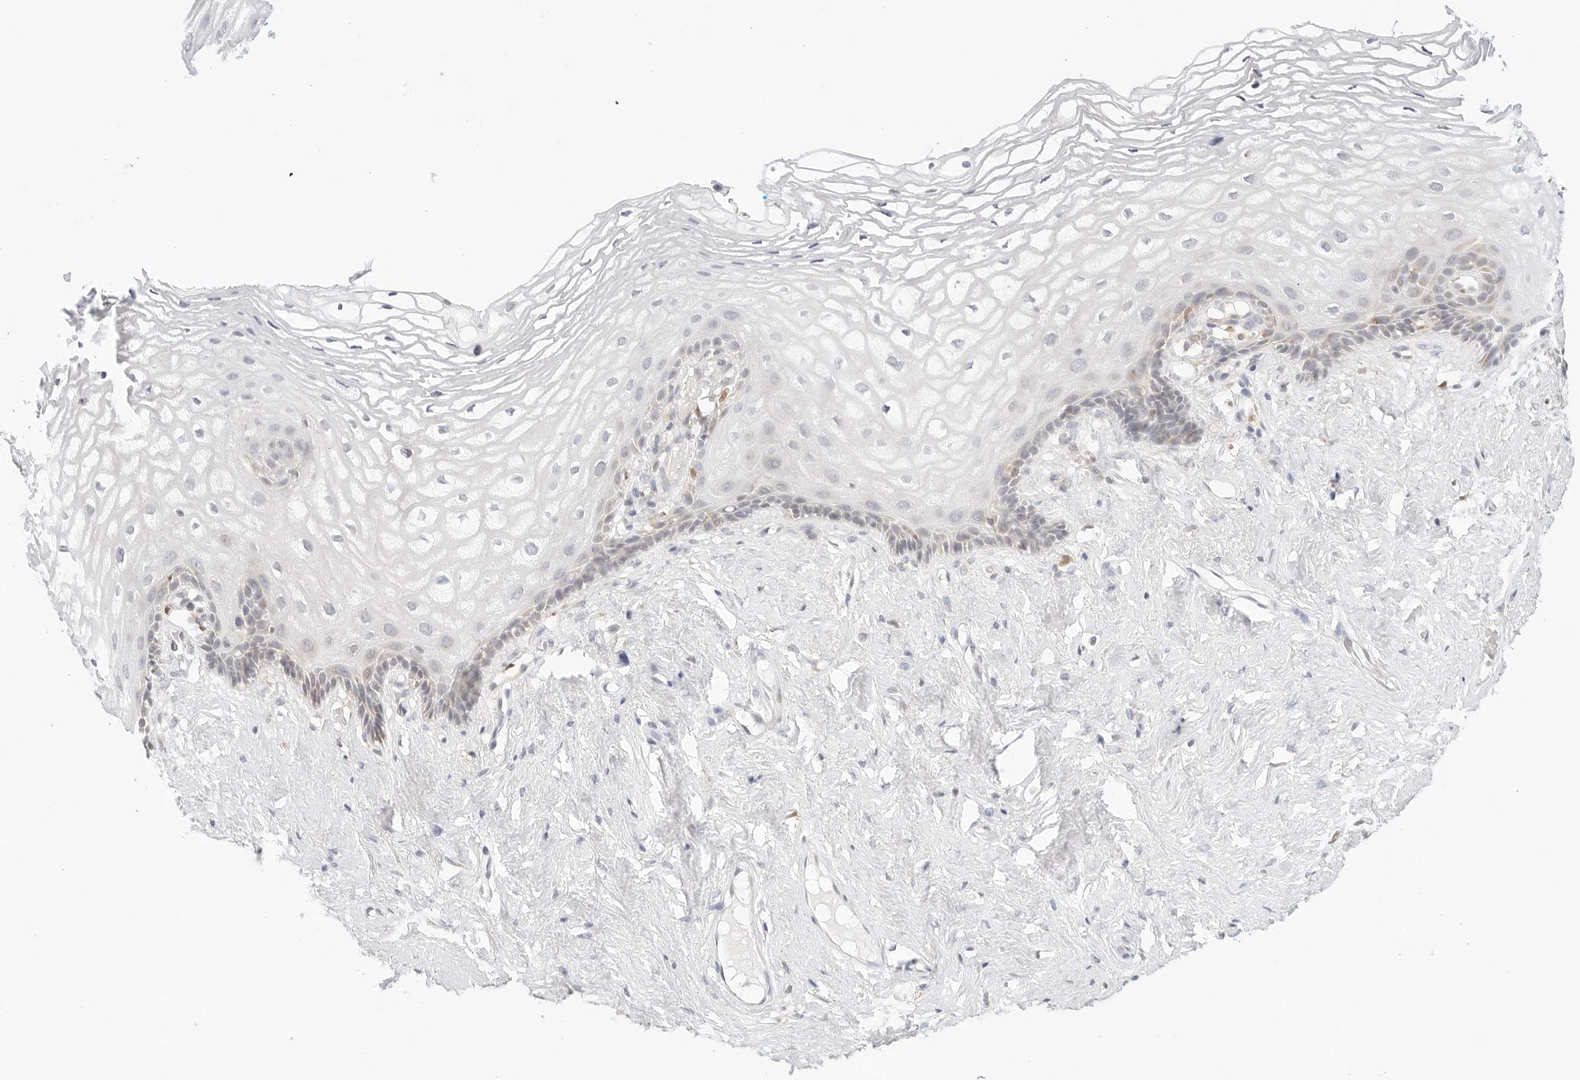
{"staining": {"intensity": "weak", "quantity": "<25%", "location": "cytoplasmic/membranous"}, "tissue": "vagina", "cell_type": "Squamous epithelial cells", "image_type": "normal", "snomed": [{"axis": "morphology", "description": "Normal tissue, NOS"}, {"axis": "morphology", "description": "Adenocarcinoma, NOS"}, {"axis": "topography", "description": "Rectum"}, {"axis": "topography", "description": "Vagina"}], "caption": "This is an IHC photomicrograph of unremarkable human vagina. There is no positivity in squamous epithelial cells.", "gene": "ERO1B", "patient": {"sex": "female", "age": 71}}